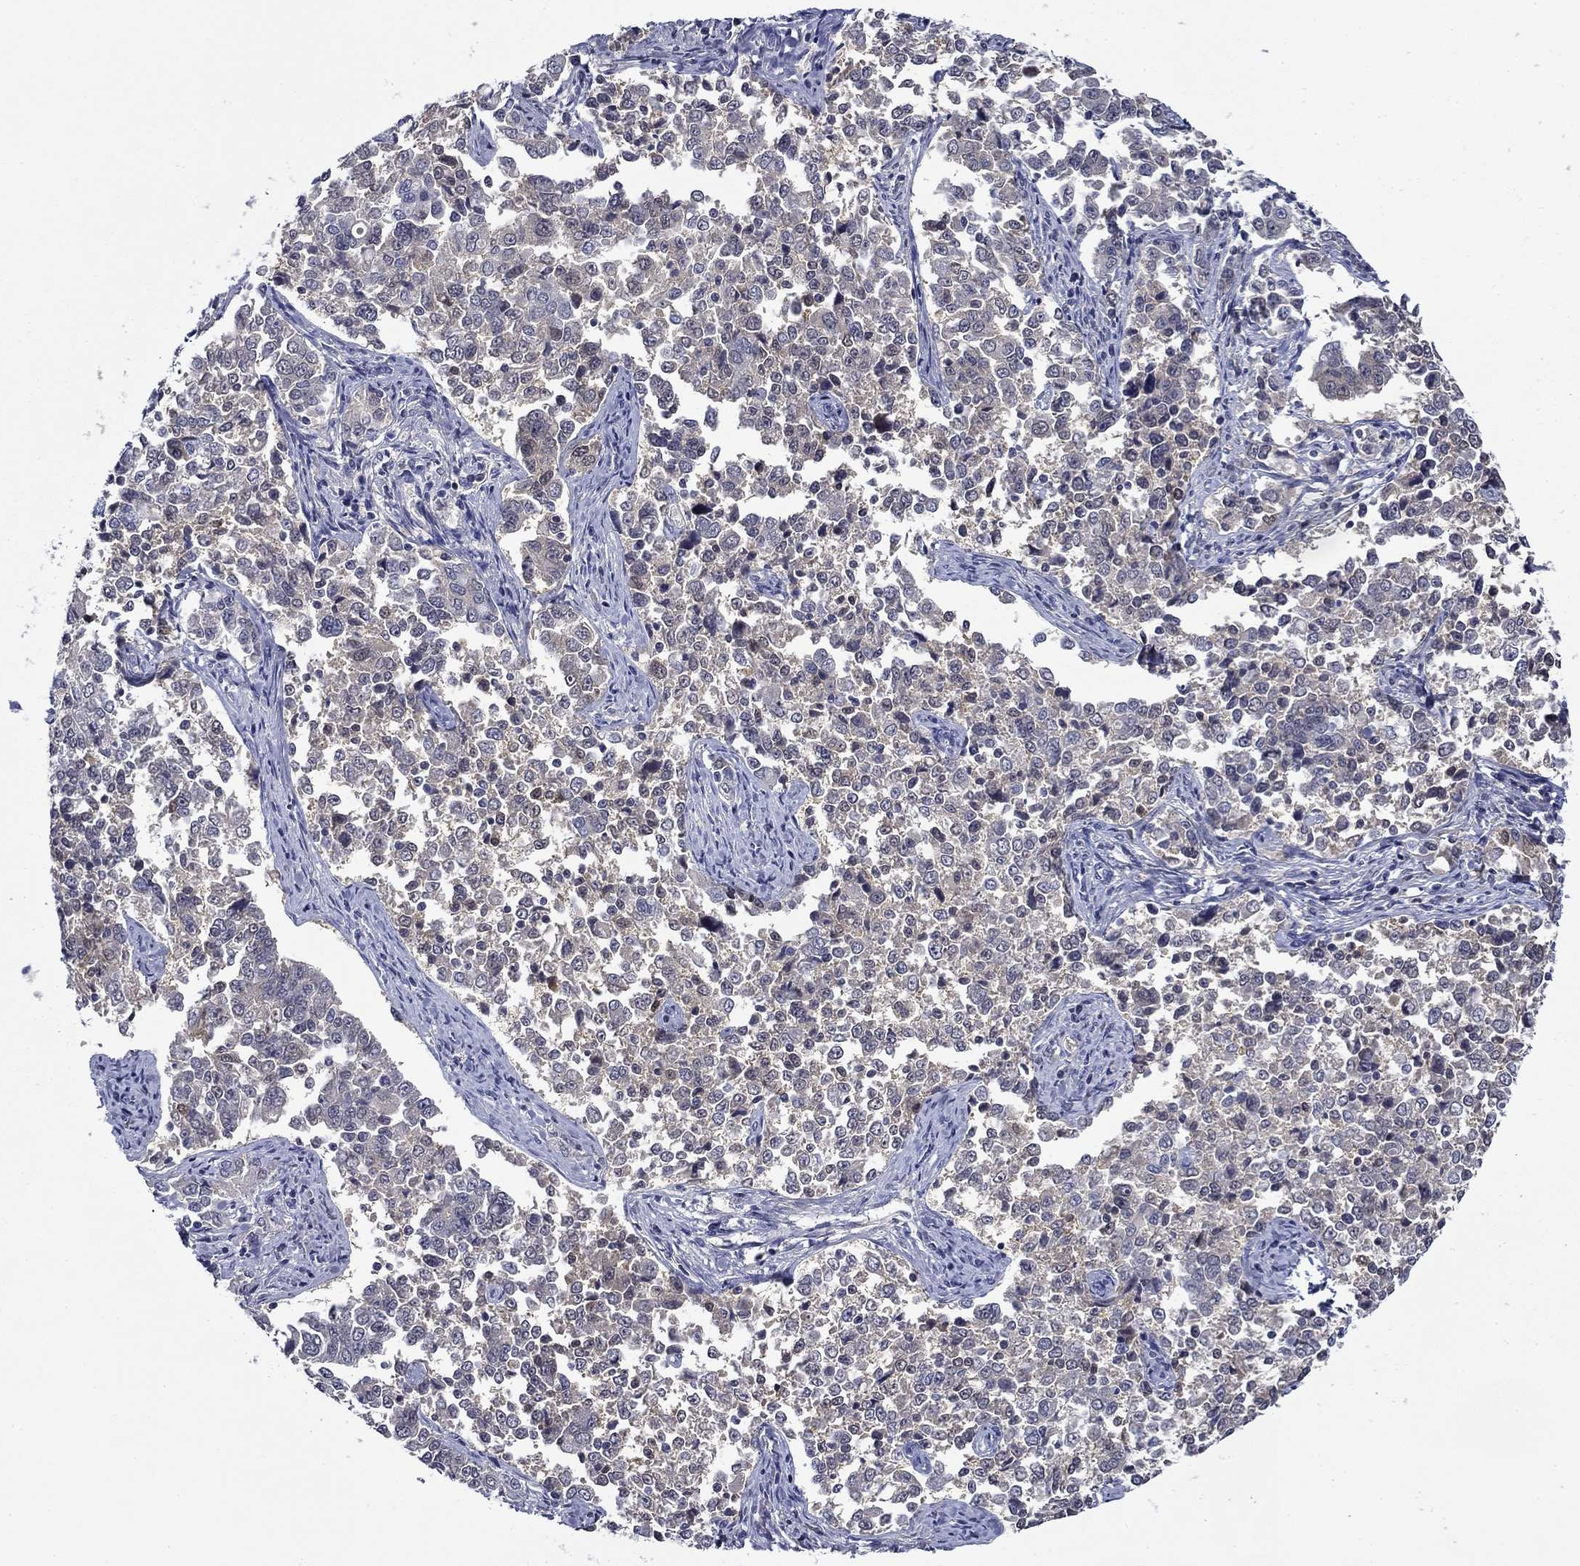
{"staining": {"intensity": "negative", "quantity": "none", "location": "none"}, "tissue": "endometrial cancer", "cell_type": "Tumor cells", "image_type": "cancer", "snomed": [{"axis": "morphology", "description": "Adenocarcinoma, NOS"}, {"axis": "topography", "description": "Endometrium"}], "caption": "The image shows no significant positivity in tumor cells of endometrial adenocarcinoma.", "gene": "DDTL", "patient": {"sex": "female", "age": 43}}